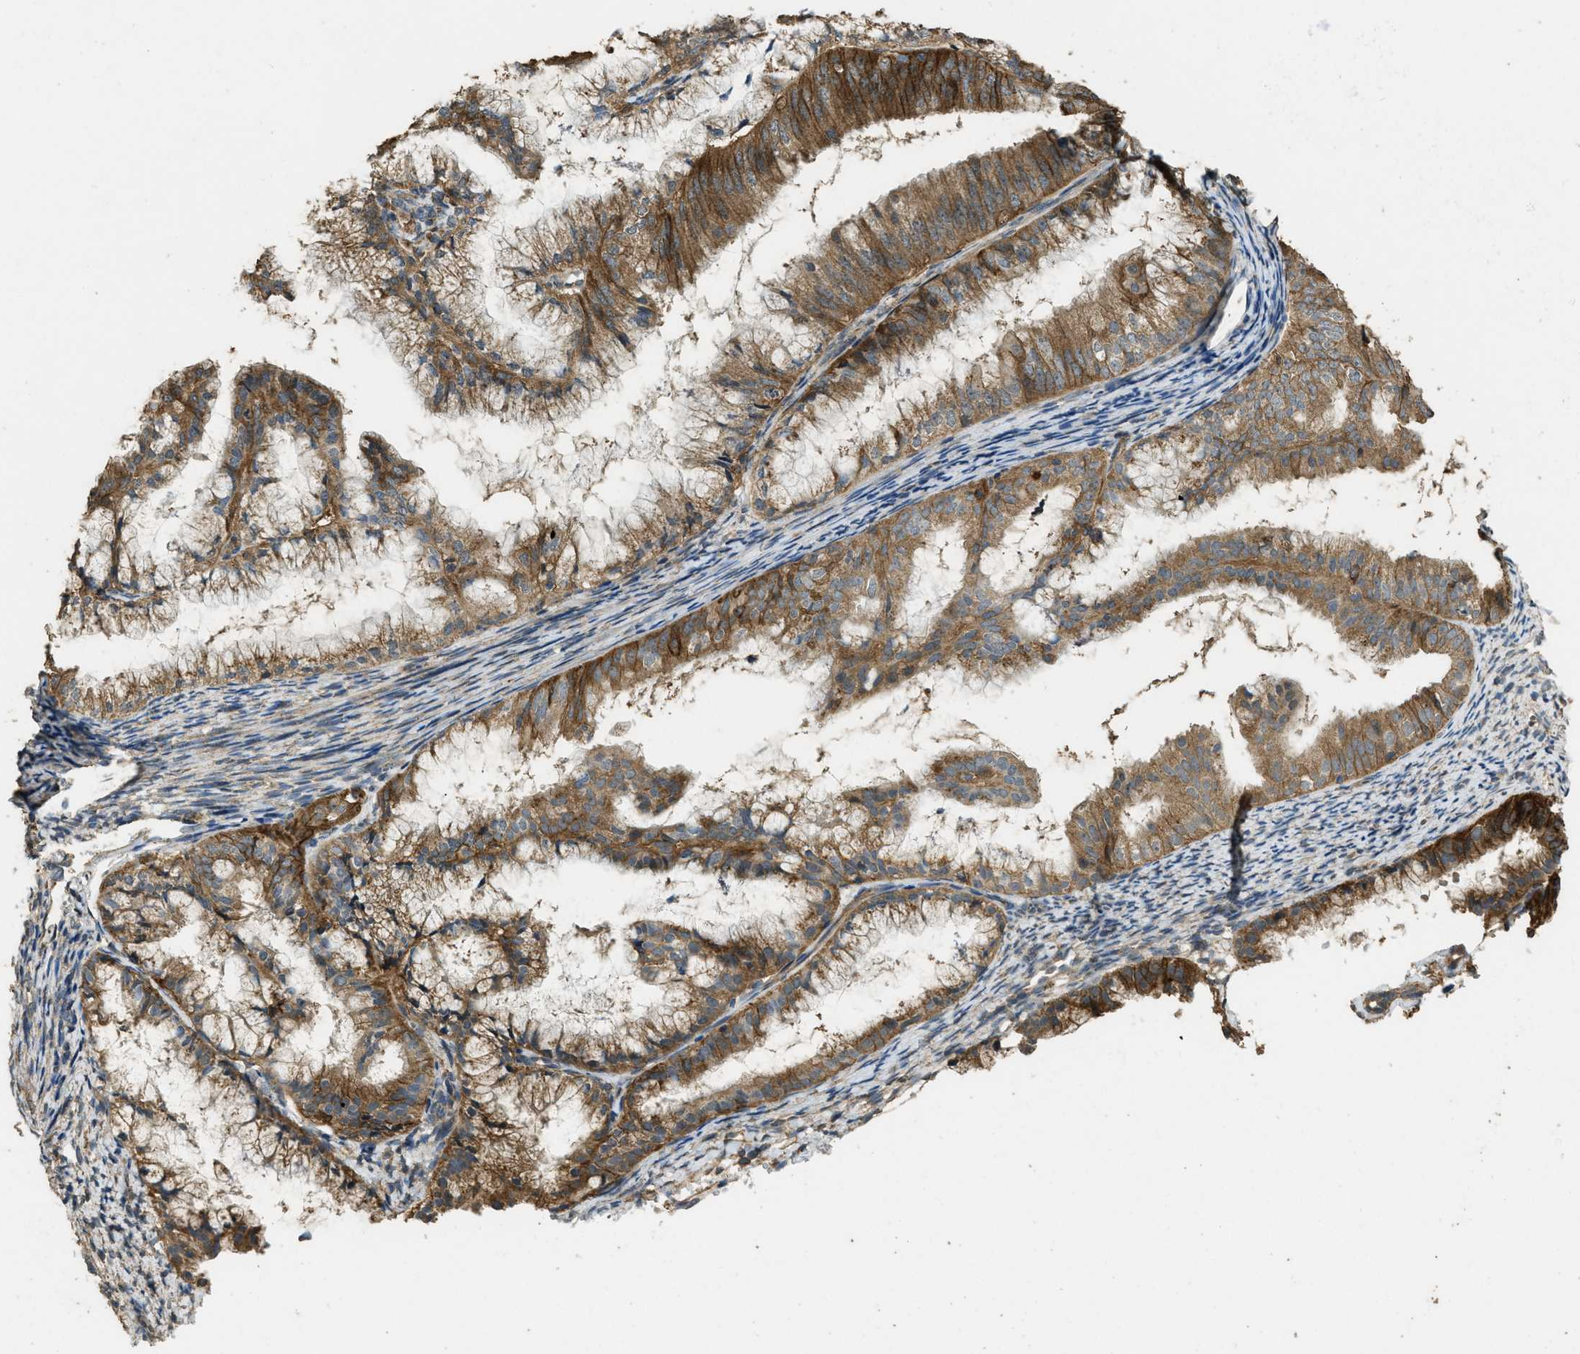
{"staining": {"intensity": "moderate", "quantity": ">75%", "location": "cytoplasmic/membranous"}, "tissue": "endometrial cancer", "cell_type": "Tumor cells", "image_type": "cancer", "snomed": [{"axis": "morphology", "description": "Adenocarcinoma, NOS"}, {"axis": "topography", "description": "Endometrium"}], "caption": "A histopathology image of human endometrial adenocarcinoma stained for a protein exhibits moderate cytoplasmic/membranous brown staining in tumor cells.", "gene": "CD276", "patient": {"sex": "female", "age": 63}}